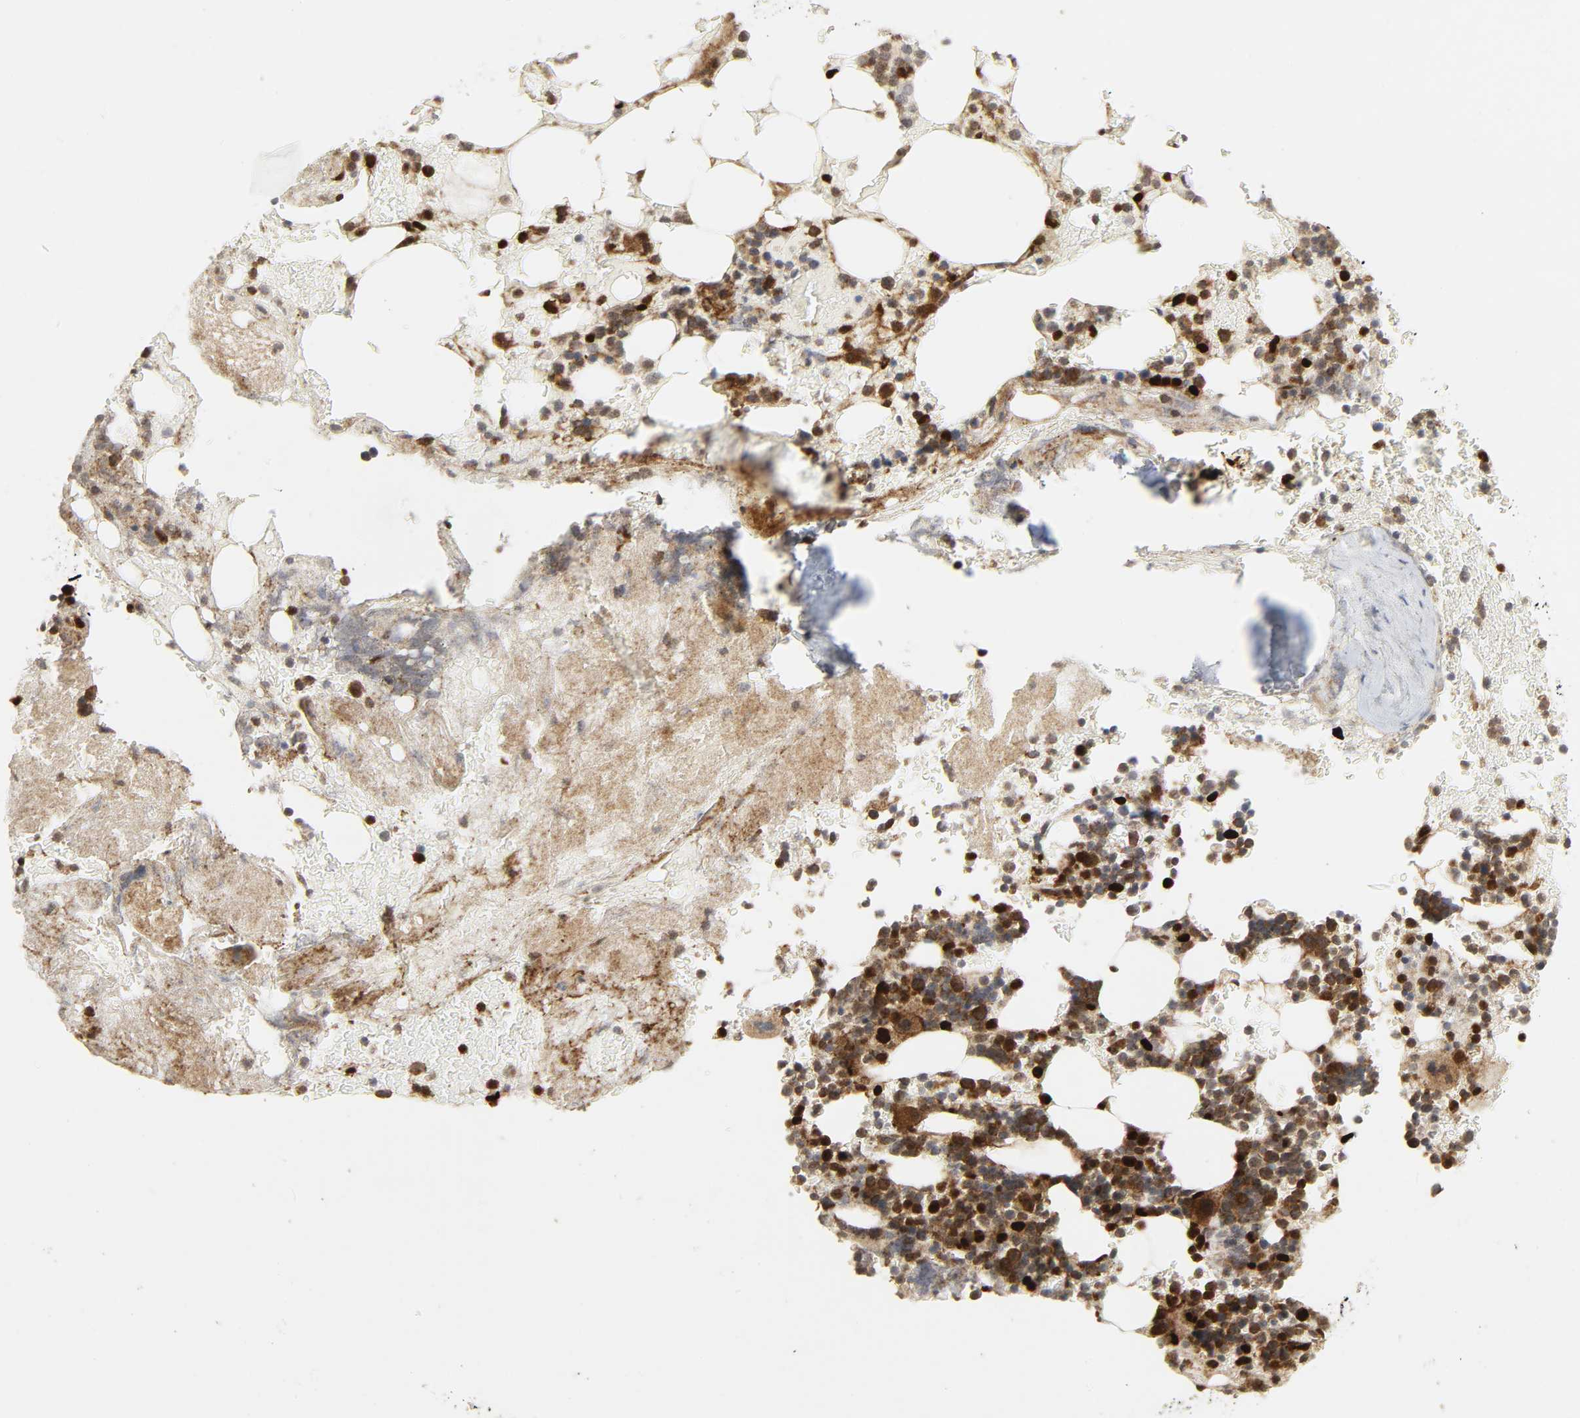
{"staining": {"intensity": "strong", "quantity": "25%-75%", "location": "cytoplasmic/membranous,nuclear"}, "tissue": "bone marrow", "cell_type": "Hematopoietic cells", "image_type": "normal", "snomed": [{"axis": "morphology", "description": "Normal tissue, NOS"}, {"axis": "topography", "description": "Bone marrow"}], "caption": "Protein expression analysis of normal bone marrow exhibits strong cytoplasmic/membranous,nuclear staining in approximately 25%-75% of hematopoietic cells.", "gene": "CHUK", "patient": {"sex": "female", "age": 73}}